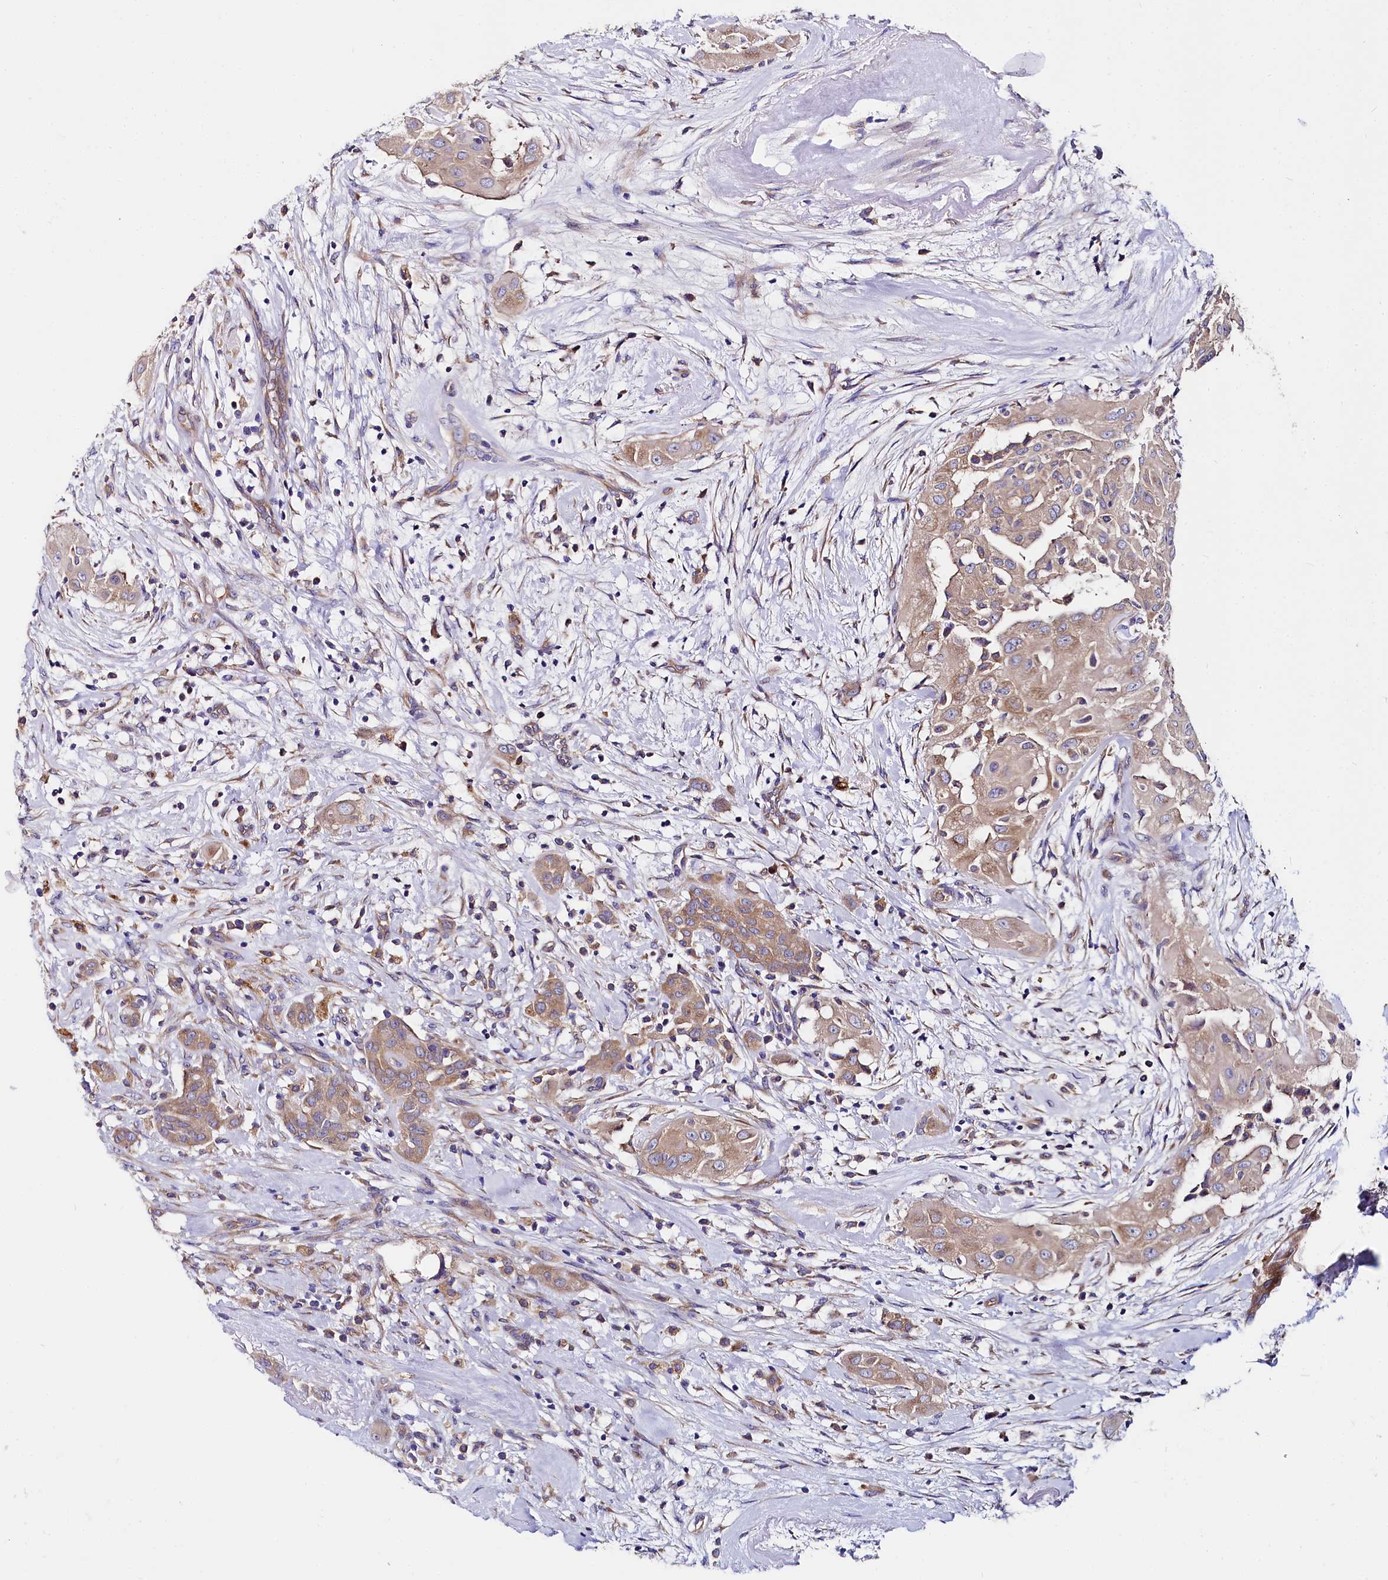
{"staining": {"intensity": "weak", "quantity": ">75%", "location": "cytoplasmic/membranous"}, "tissue": "thyroid cancer", "cell_type": "Tumor cells", "image_type": "cancer", "snomed": [{"axis": "morphology", "description": "Papillary adenocarcinoma, NOS"}, {"axis": "topography", "description": "Thyroid gland"}], "caption": "Brown immunohistochemical staining in human papillary adenocarcinoma (thyroid) exhibits weak cytoplasmic/membranous expression in about >75% of tumor cells.", "gene": "QARS1", "patient": {"sex": "female", "age": 59}}